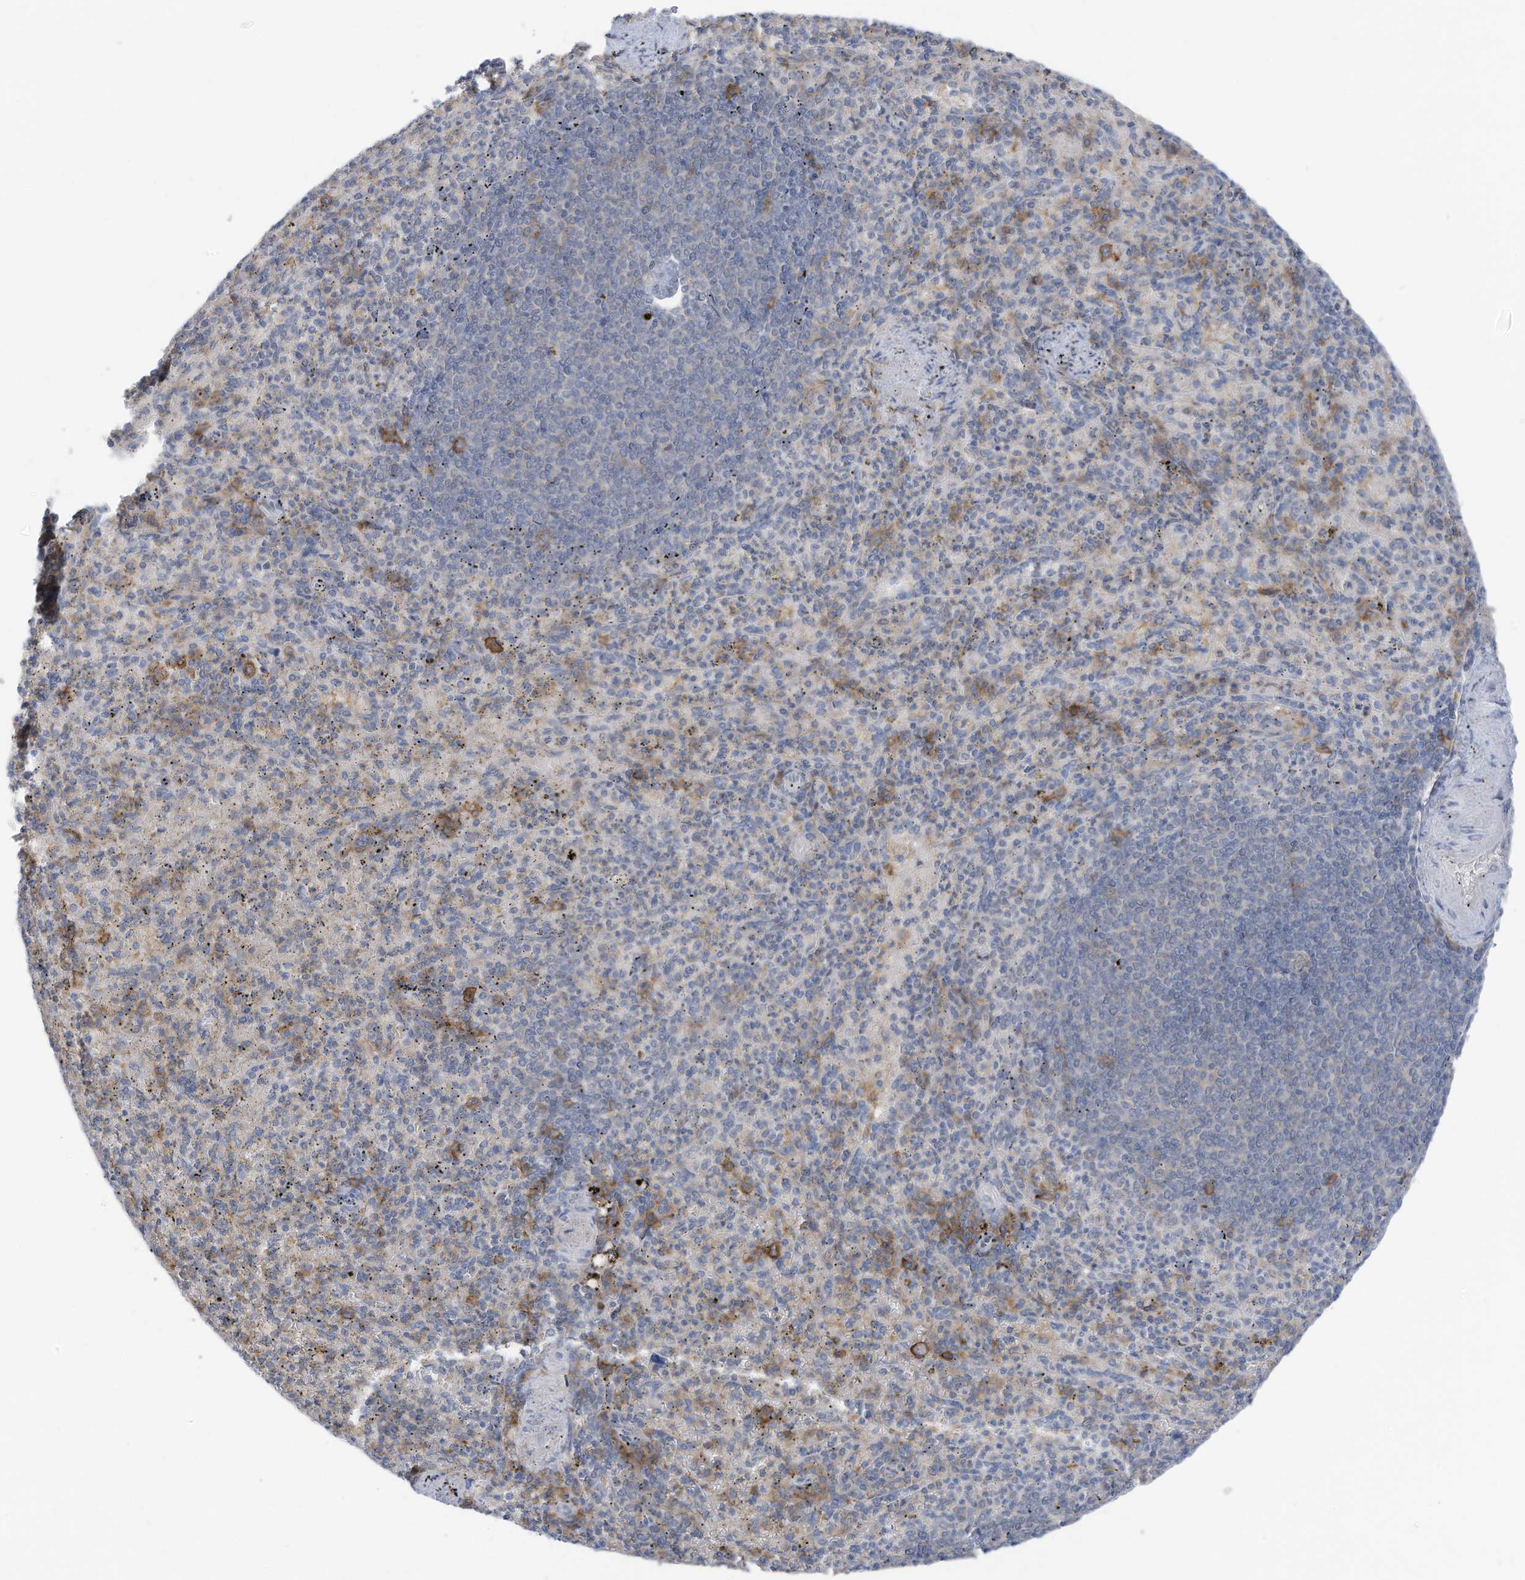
{"staining": {"intensity": "moderate", "quantity": "<25%", "location": "cytoplasmic/membranous"}, "tissue": "spleen", "cell_type": "Cells in red pulp", "image_type": "normal", "snomed": [{"axis": "morphology", "description": "Normal tissue, NOS"}, {"axis": "topography", "description": "Spleen"}], "caption": "Unremarkable spleen demonstrates moderate cytoplasmic/membranous staining in about <25% of cells in red pulp, visualized by immunohistochemistry. (Brightfield microscopy of DAB IHC at high magnification).", "gene": "SLC1A5", "patient": {"sex": "female", "age": 74}}